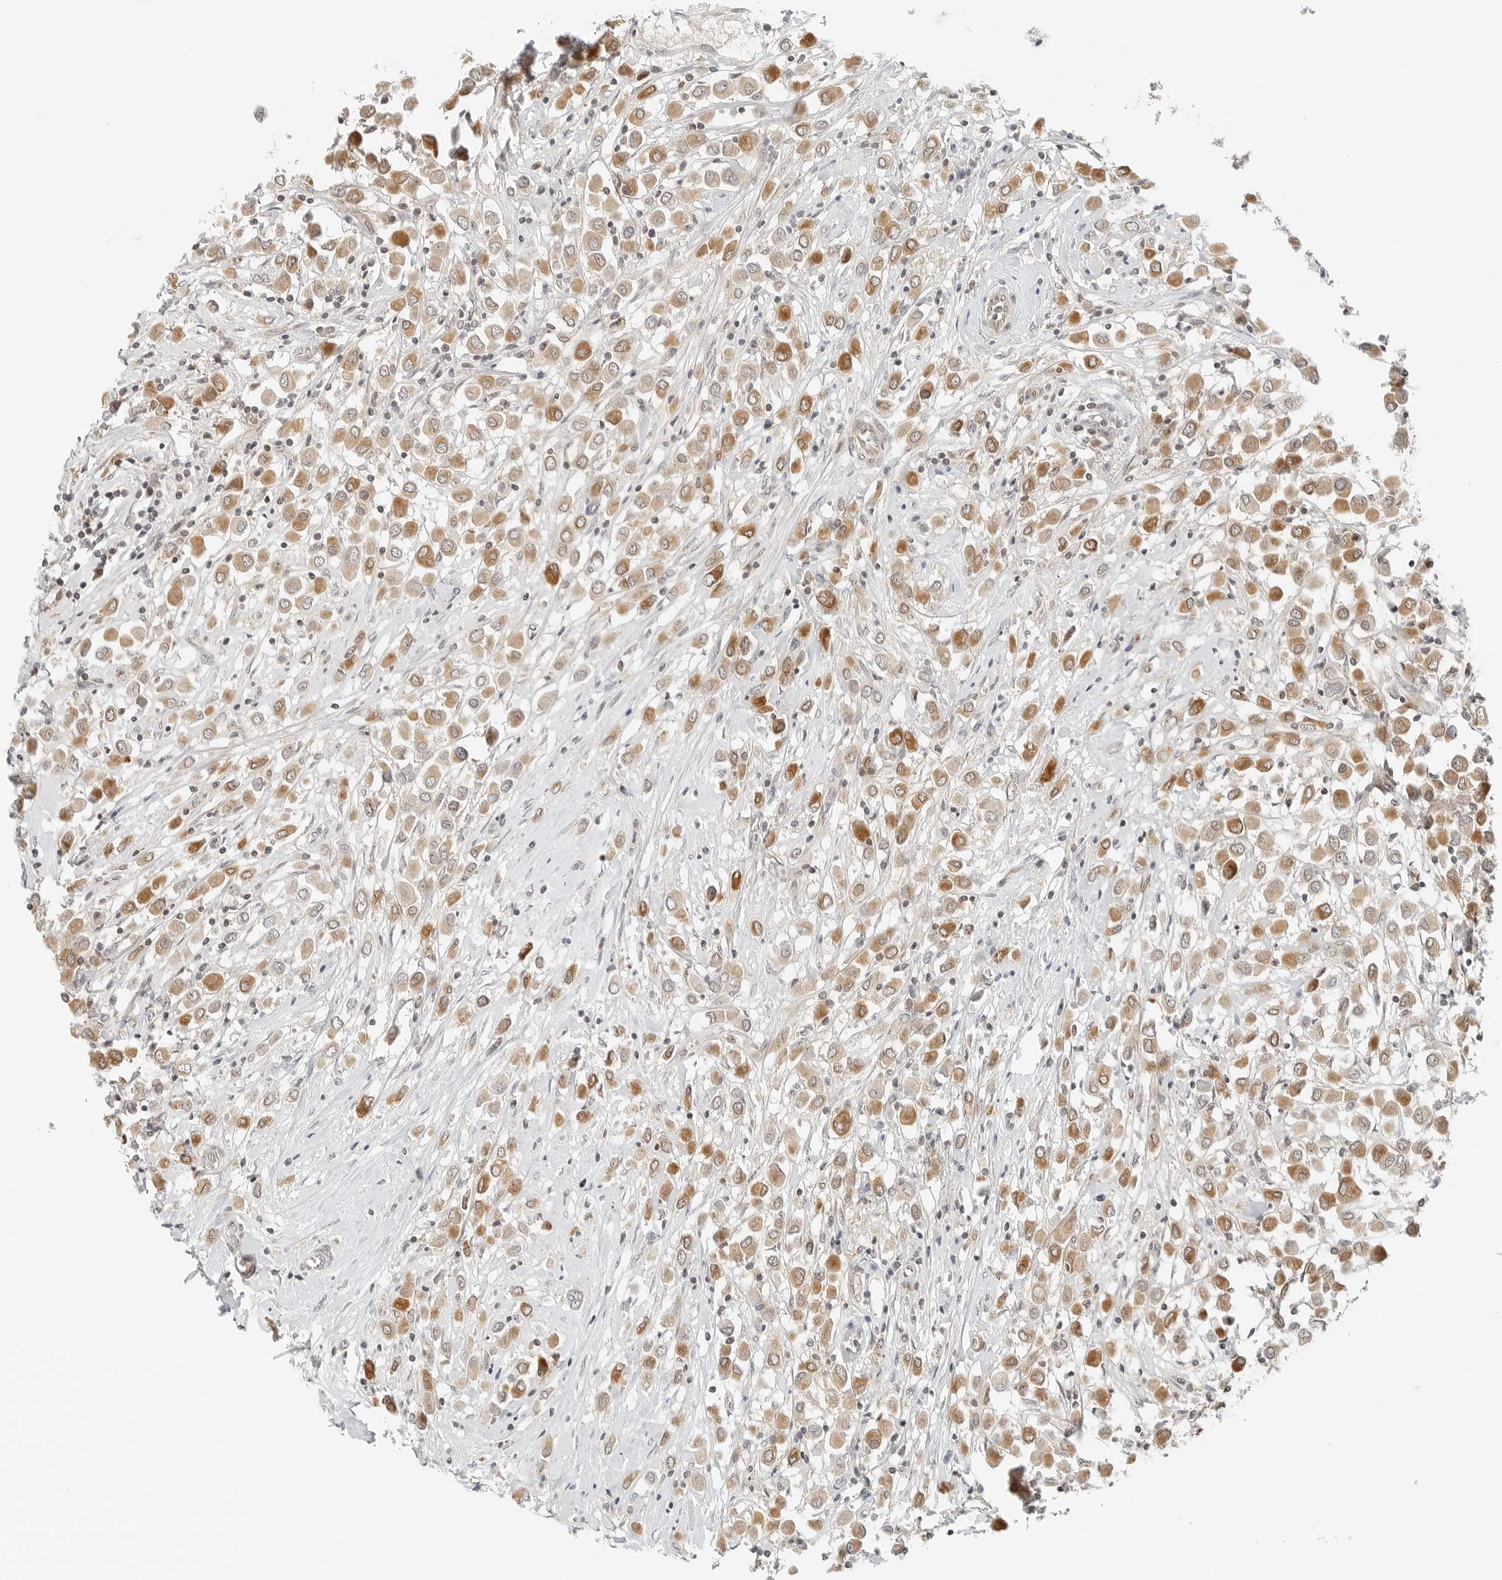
{"staining": {"intensity": "moderate", "quantity": ">75%", "location": "cytoplasmic/membranous"}, "tissue": "breast cancer", "cell_type": "Tumor cells", "image_type": "cancer", "snomed": [{"axis": "morphology", "description": "Duct carcinoma"}, {"axis": "topography", "description": "Breast"}], "caption": "This histopathology image shows IHC staining of invasive ductal carcinoma (breast), with medium moderate cytoplasmic/membranous expression in about >75% of tumor cells.", "gene": "IQCC", "patient": {"sex": "female", "age": 61}}